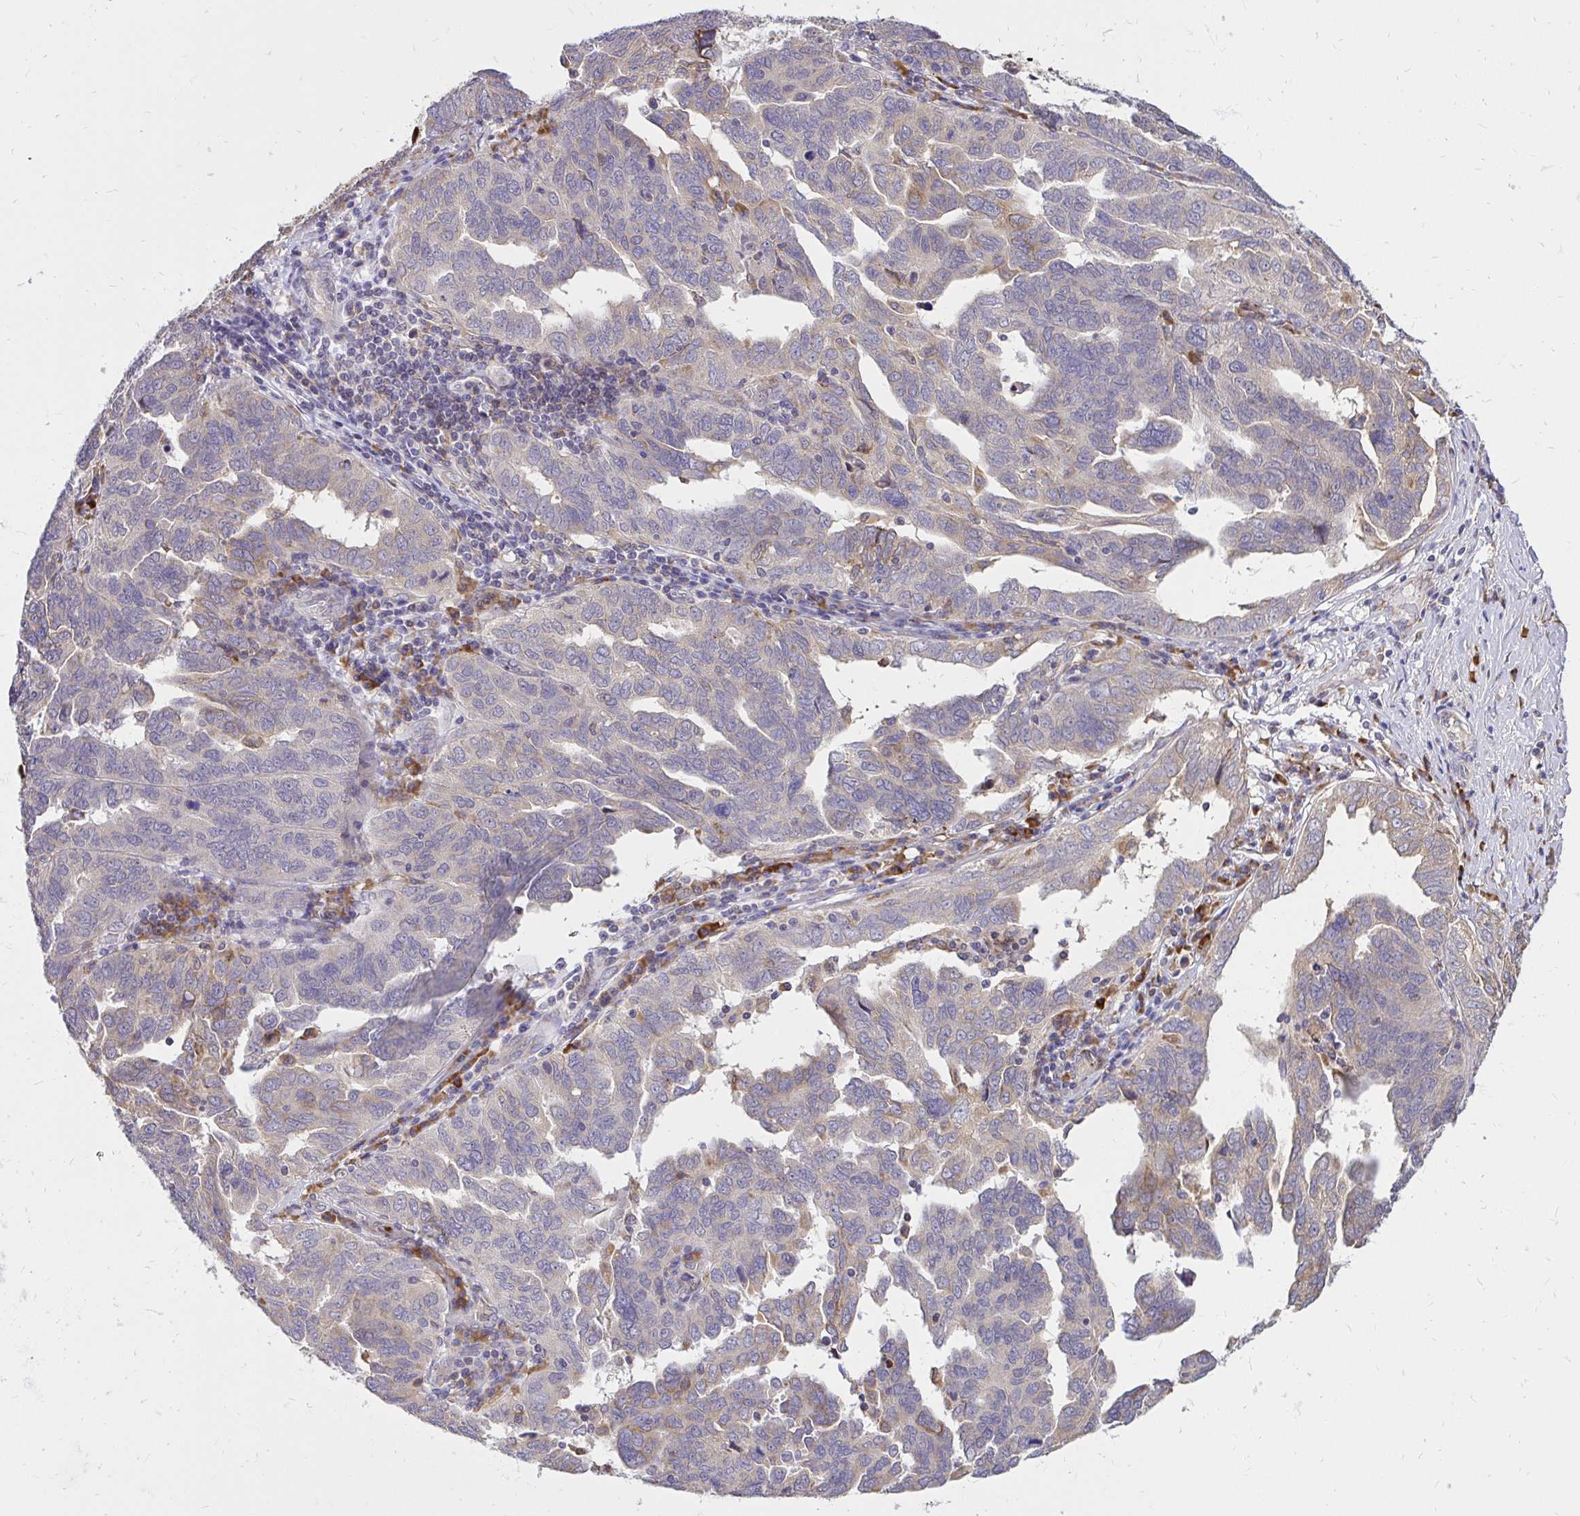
{"staining": {"intensity": "weak", "quantity": "<25%", "location": "cytoplasmic/membranous"}, "tissue": "ovarian cancer", "cell_type": "Tumor cells", "image_type": "cancer", "snomed": [{"axis": "morphology", "description": "Cystadenocarcinoma, serous, NOS"}, {"axis": "topography", "description": "Ovary"}], "caption": "IHC micrograph of human ovarian cancer stained for a protein (brown), which exhibits no positivity in tumor cells. (Immunohistochemistry (ihc), brightfield microscopy, high magnification).", "gene": "NAALAD2", "patient": {"sex": "female", "age": 64}}